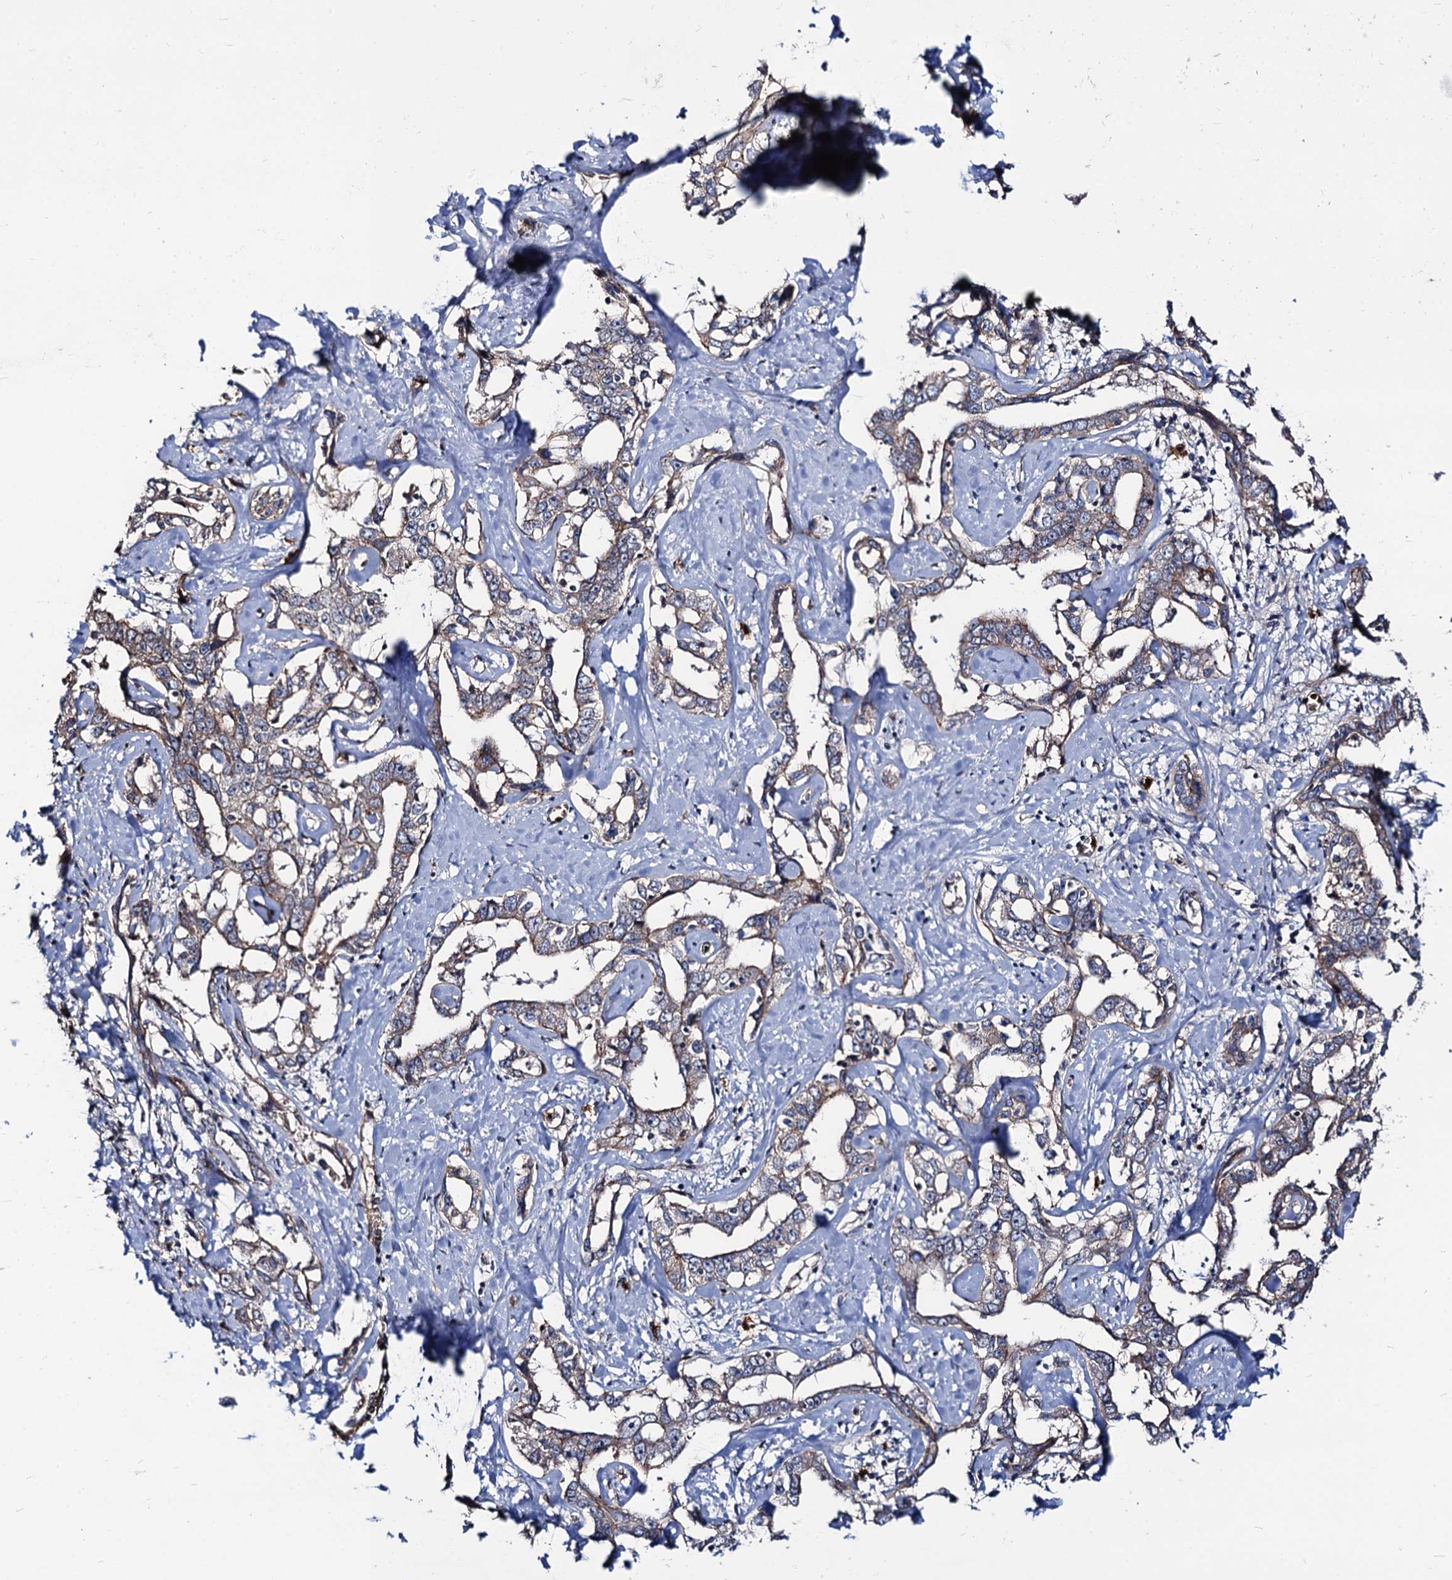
{"staining": {"intensity": "weak", "quantity": "<25%", "location": "cytoplasmic/membranous"}, "tissue": "liver cancer", "cell_type": "Tumor cells", "image_type": "cancer", "snomed": [{"axis": "morphology", "description": "Cholangiocarcinoma"}, {"axis": "topography", "description": "Liver"}], "caption": "High magnification brightfield microscopy of cholangiocarcinoma (liver) stained with DAB (3,3'-diaminobenzidine) (brown) and counterstained with hematoxylin (blue): tumor cells show no significant expression.", "gene": "KXD1", "patient": {"sex": "male", "age": 59}}